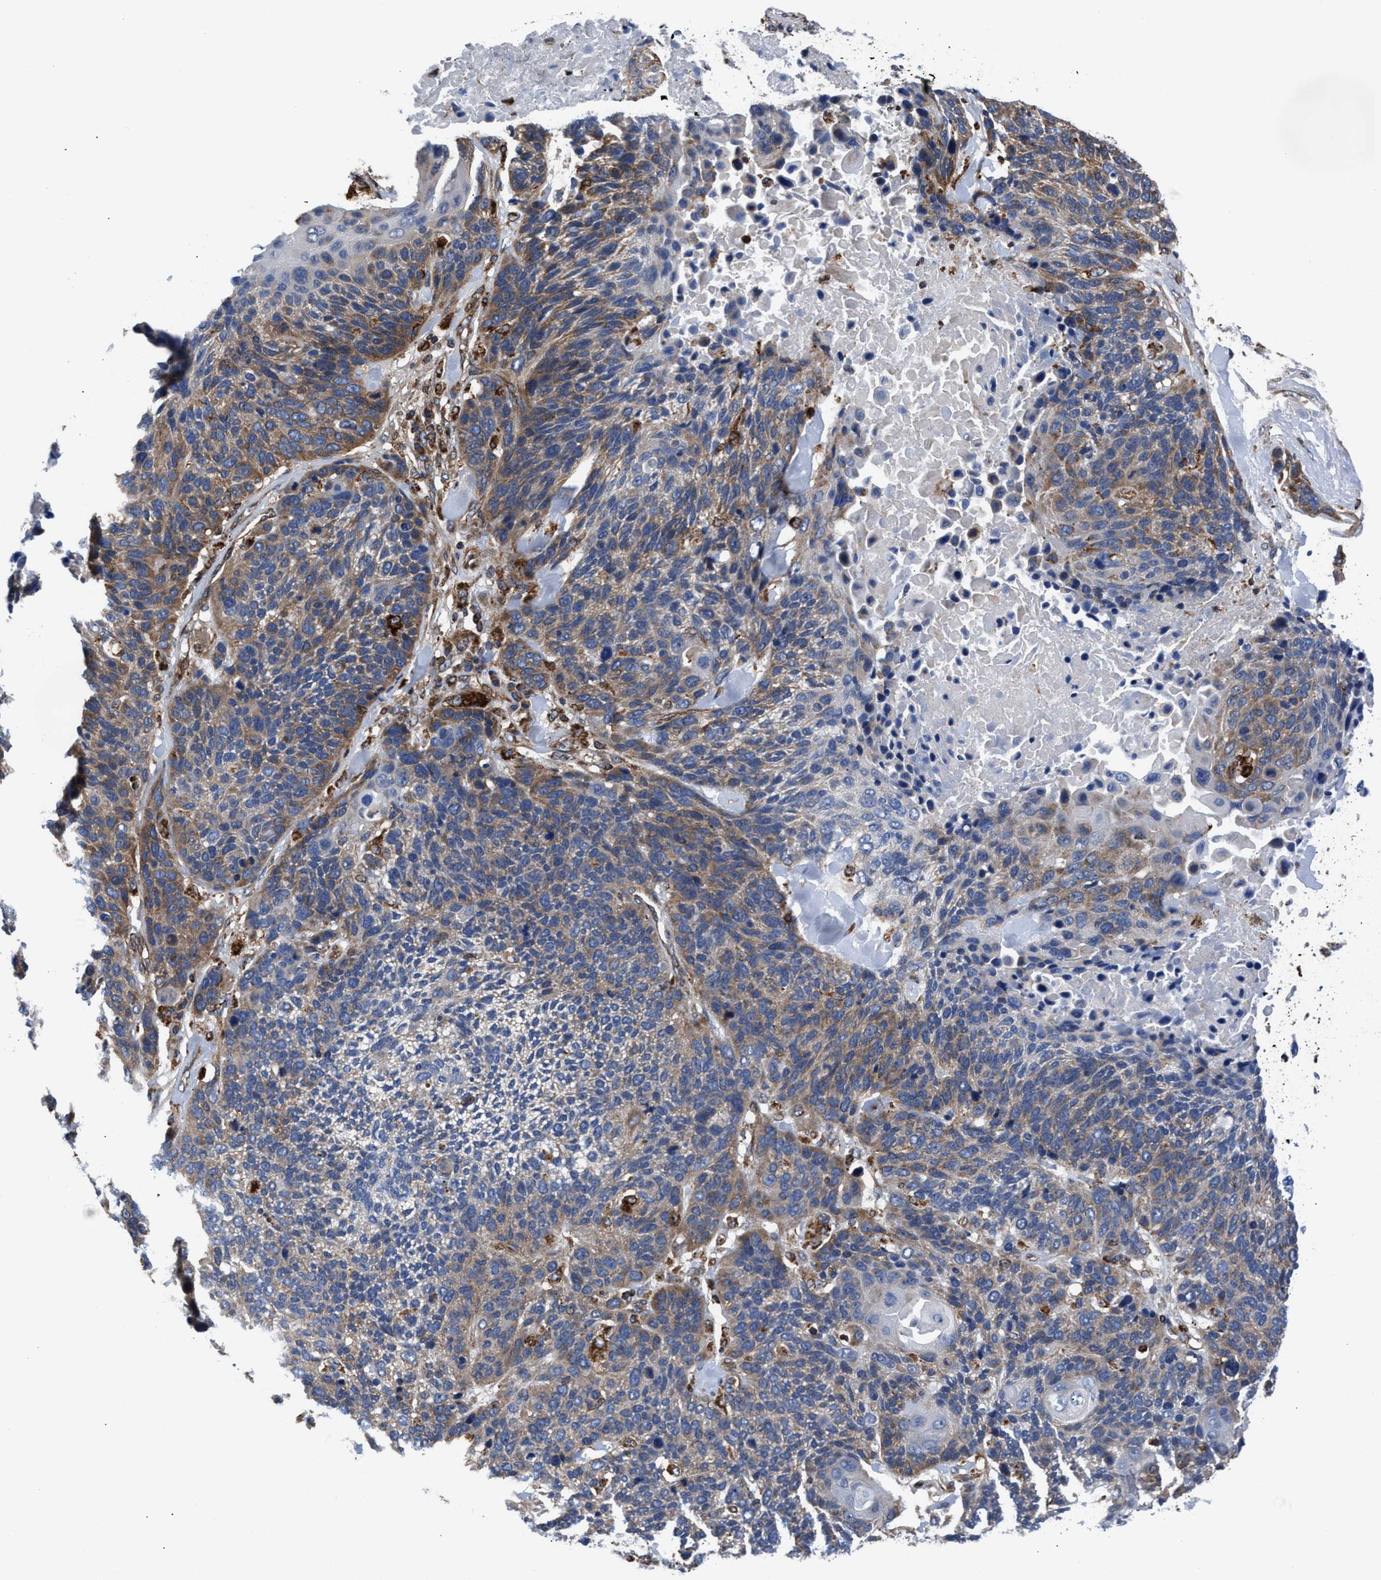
{"staining": {"intensity": "moderate", "quantity": "25%-75%", "location": "cytoplasmic/membranous"}, "tissue": "lung cancer", "cell_type": "Tumor cells", "image_type": "cancer", "snomed": [{"axis": "morphology", "description": "Squamous cell carcinoma, NOS"}, {"axis": "topography", "description": "Lung"}], "caption": "Immunohistochemical staining of human squamous cell carcinoma (lung) shows medium levels of moderate cytoplasmic/membranous protein expression in approximately 25%-75% of tumor cells.", "gene": "PRR15L", "patient": {"sex": "male", "age": 65}}